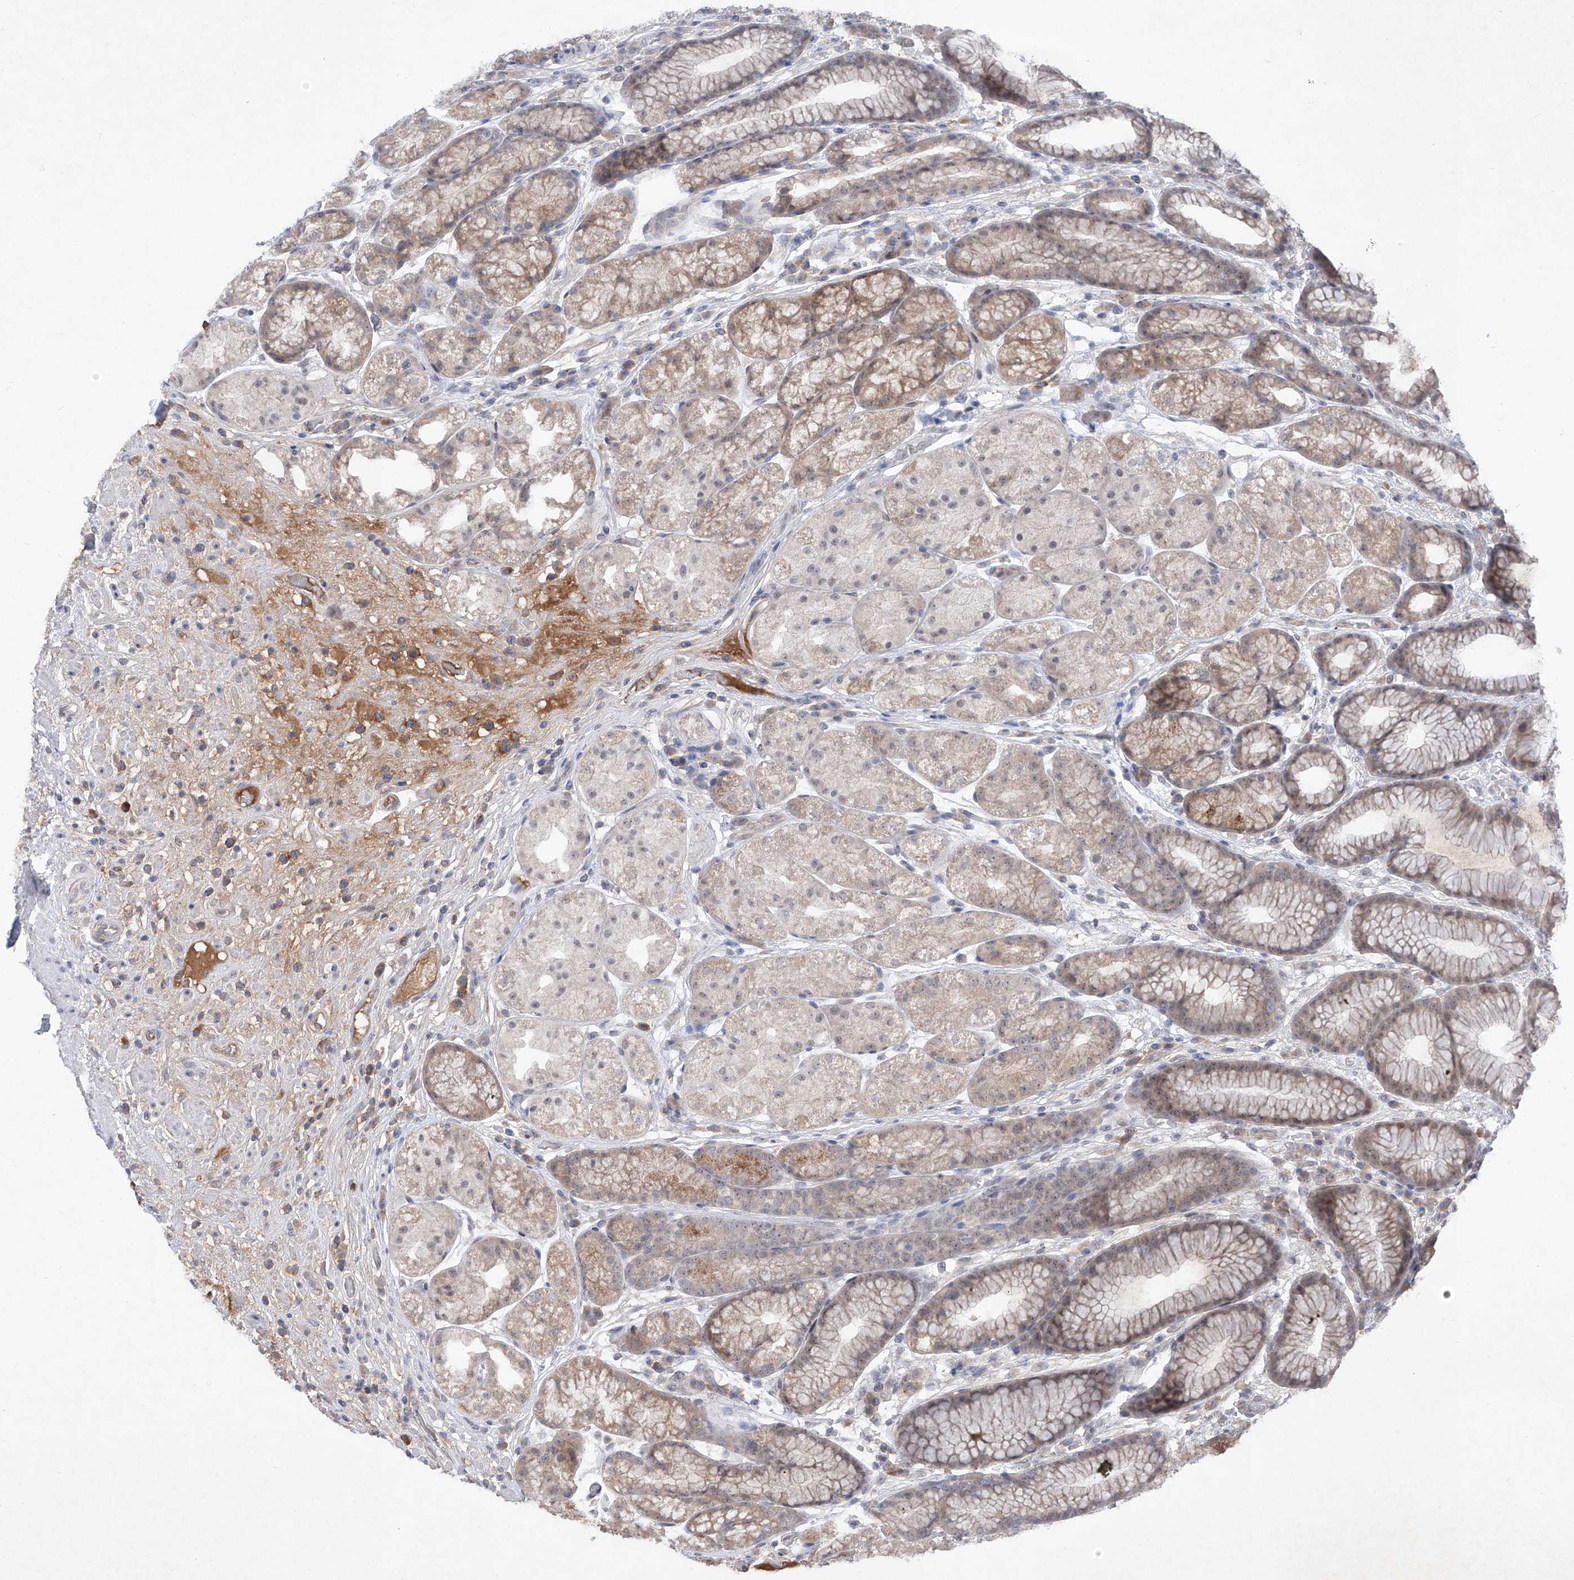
{"staining": {"intensity": "weak", "quantity": "25%-75%", "location": "cytoplasmic/membranous,nuclear"}, "tissue": "stomach", "cell_type": "Glandular cells", "image_type": "normal", "snomed": [{"axis": "morphology", "description": "Normal tissue, NOS"}, {"axis": "topography", "description": "Stomach"}], "caption": "Immunohistochemical staining of normal stomach displays 25%-75% levels of weak cytoplasmic/membranous,nuclear protein expression in approximately 25%-75% of glandular cells. The staining was performed using DAB (3,3'-diaminobenzidine), with brown indicating positive protein expression. Nuclei are stained blue with hematoxylin.", "gene": "FAM135A", "patient": {"sex": "male", "age": 57}}